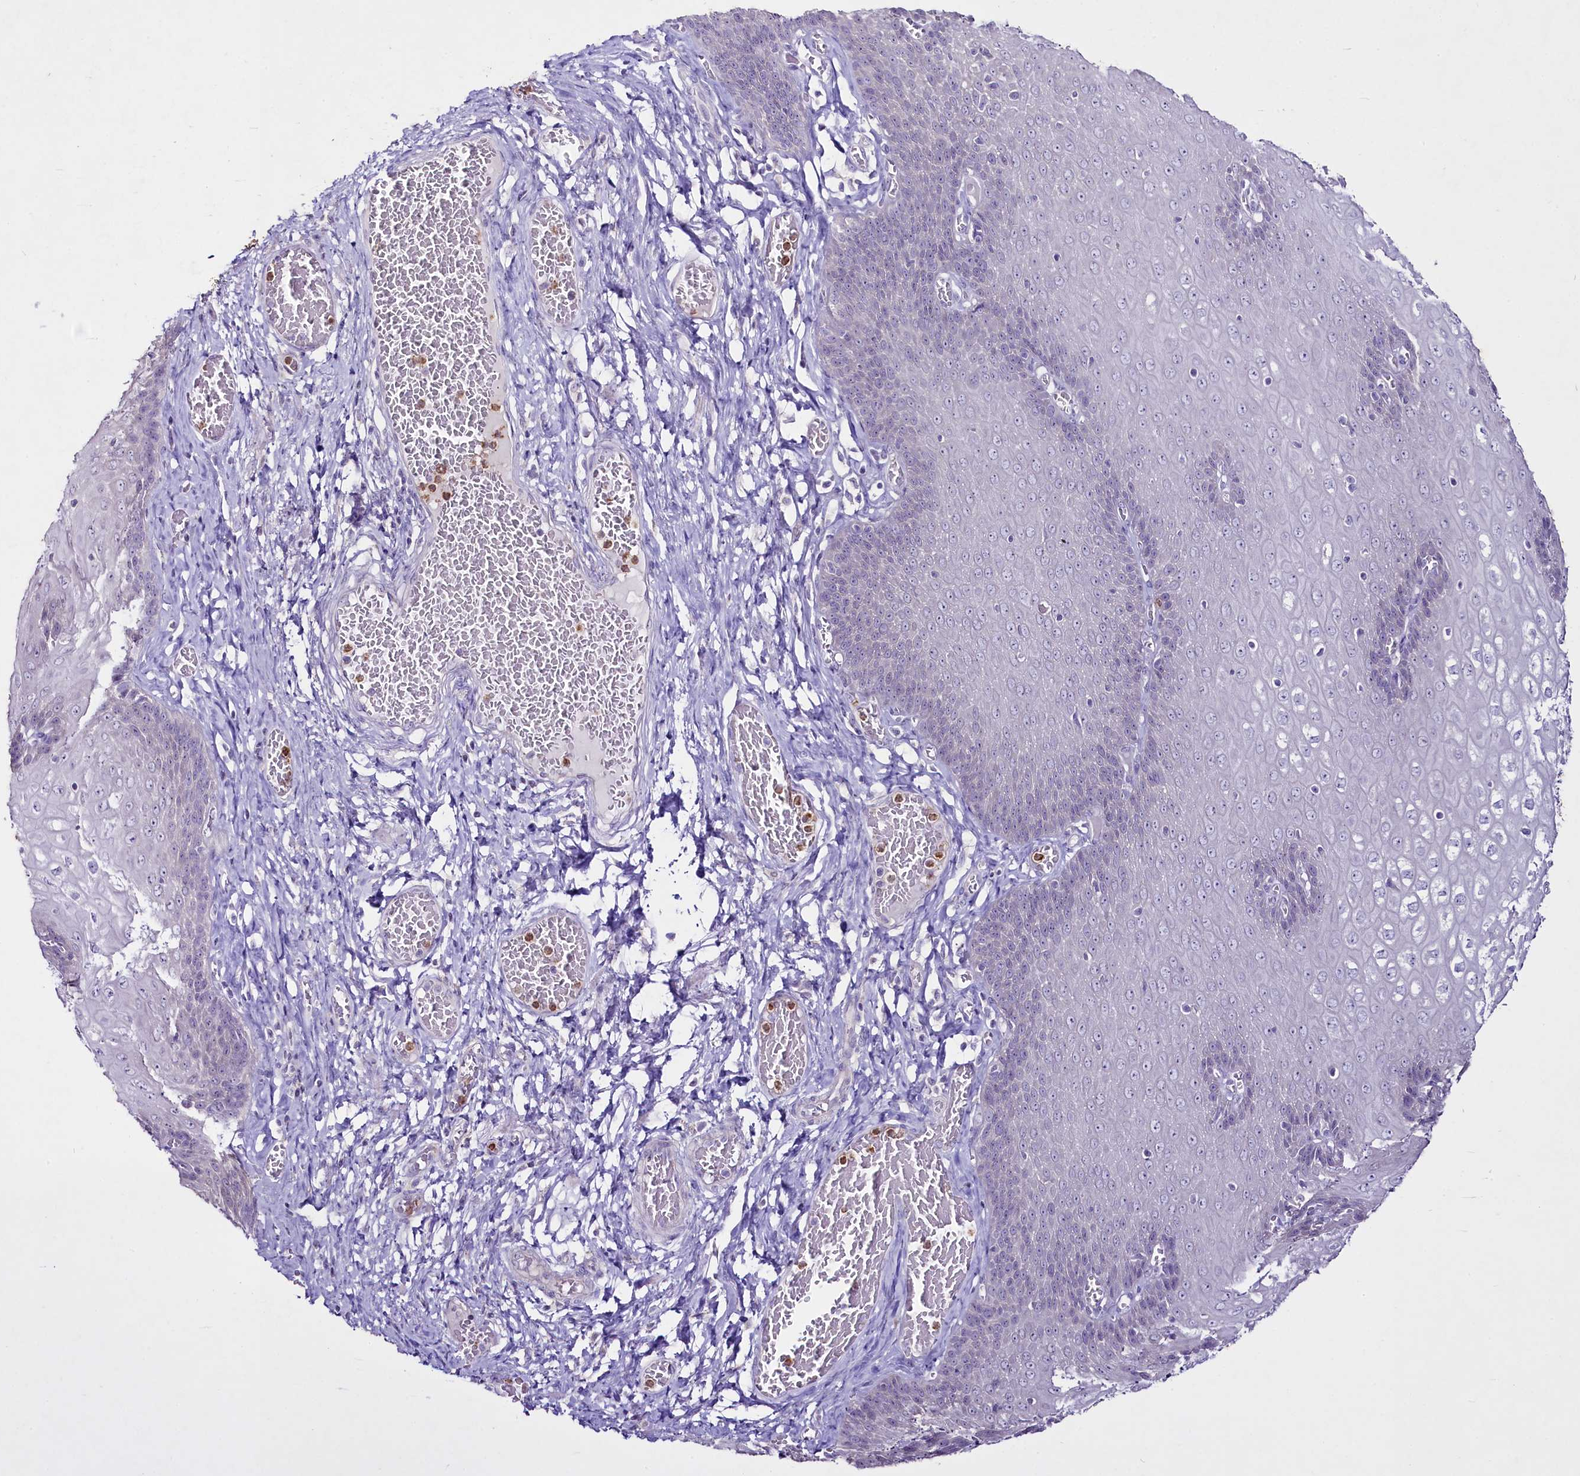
{"staining": {"intensity": "negative", "quantity": "none", "location": "none"}, "tissue": "esophagus", "cell_type": "Squamous epithelial cells", "image_type": "normal", "snomed": [{"axis": "morphology", "description": "Normal tissue, NOS"}, {"axis": "topography", "description": "Esophagus"}], "caption": "An immunohistochemistry (IHC) micrograph of unremarkable esophagus is shown. There is no staining in squamous epithelial cells of esophagus.", "gene": "FAM209B", "patient": {"sex": "male", "age": 60}}